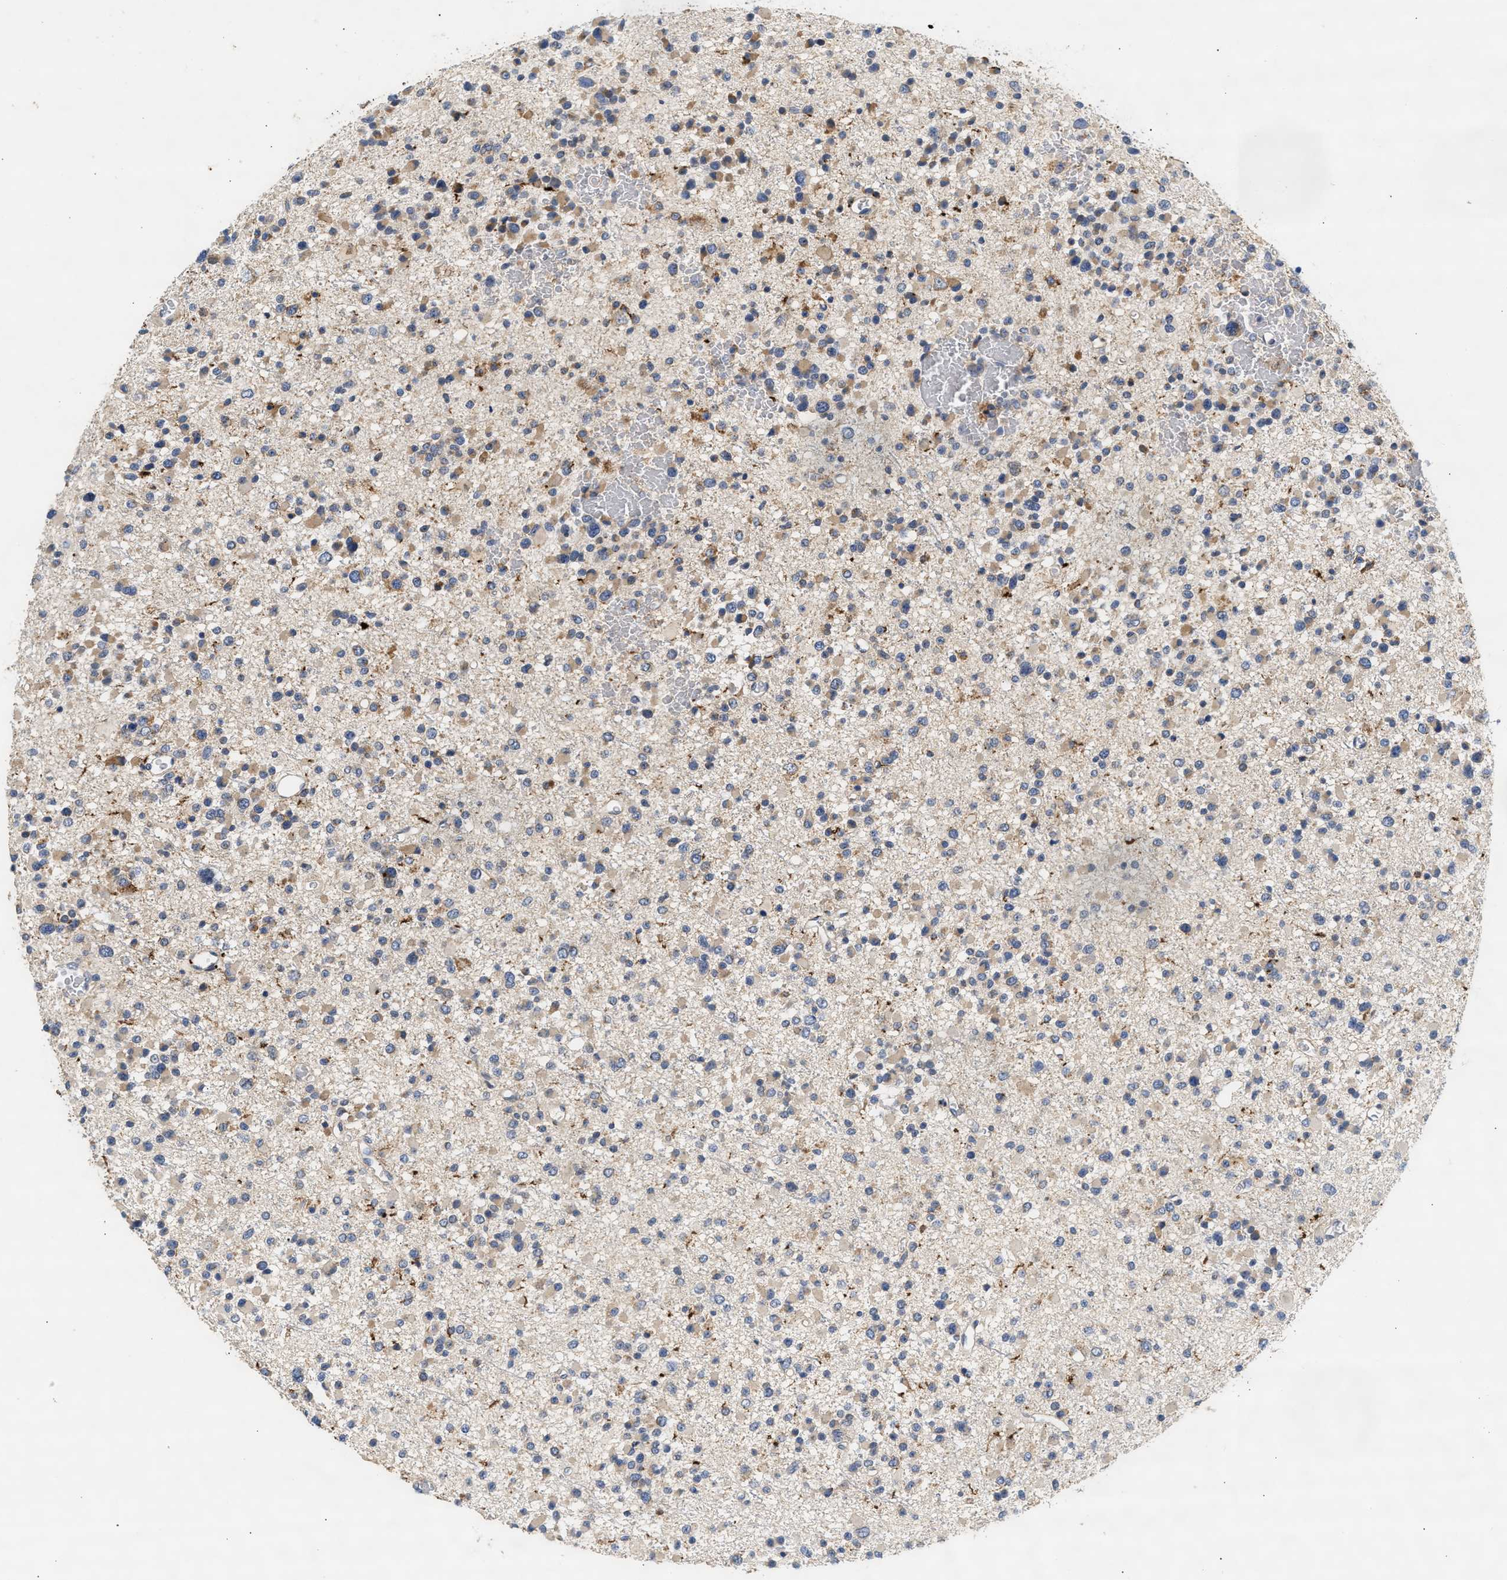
{"staining": {"intensity": "weak", "quantity": "25%-75%", "location": "cytoplasmic/membranous"}, "tissue": "glioma", "cell_type": "Tumor cells", "image_type": "cancer", "snomed": [{"axis": "morphology", "description": "Glioma, malignant, Low grade"}, {"axis": "topography", "description": "Brain"}], "caption": "Protein staining by immunohistochemistry reveals weak cytoplasmic/membranous expression in approximately 25%-75% of tumor cells in malignant glioma (low-grade).", "gene": "AMZ1", "patient": {"sex": "female", "age": 22}}